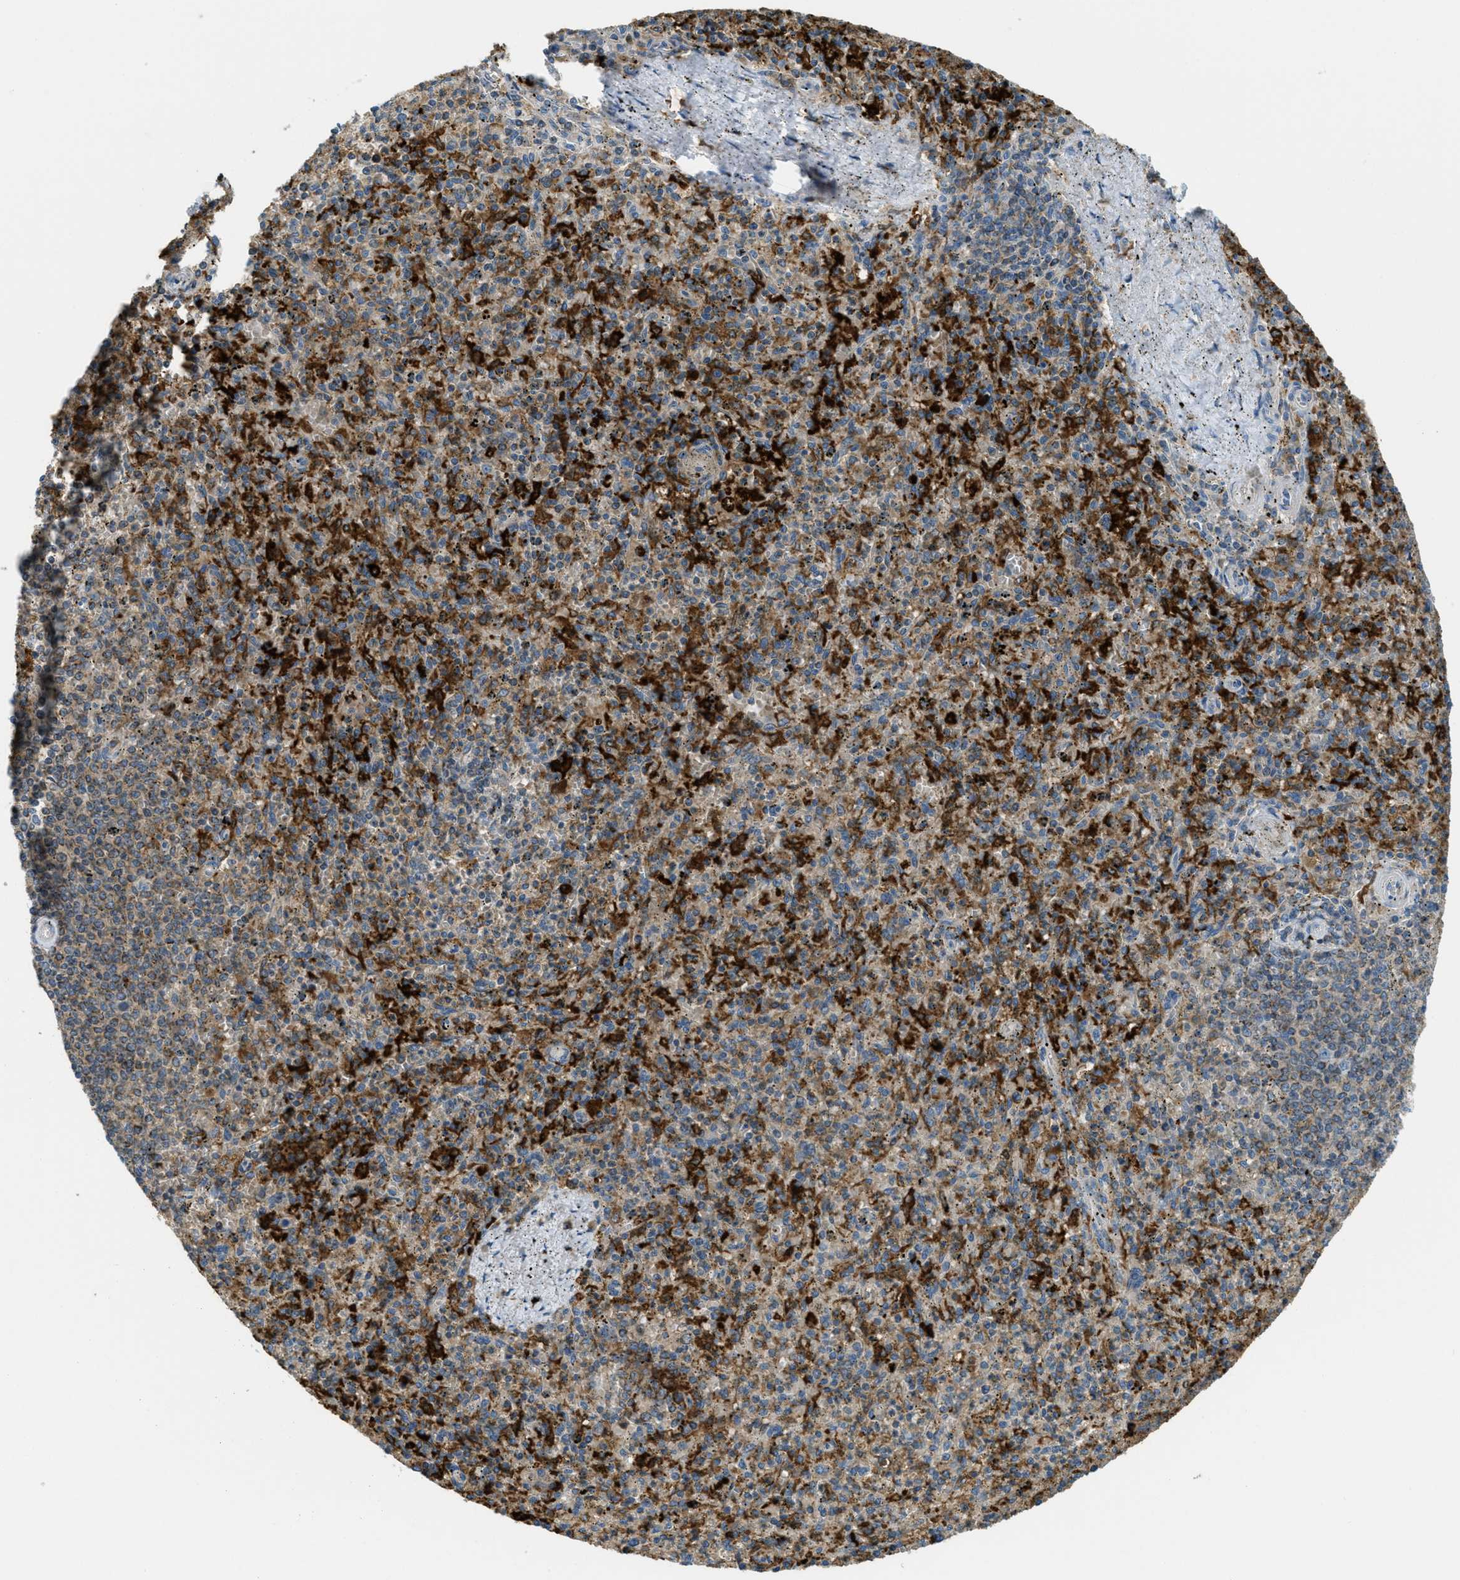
{"staining": {"intensity": "strong", "quantity": "25%-75%", "location": "cytoplasmic/membranous"}, "tissue": "spleen", "cell_type": "Cells in red pulp", "image_type": "normal", "snomed": [{"axis": "morphology", "description": "Normal tissue, NOS"}, {"axis": "topography", "description": "Spleen"}], "caption": "Spleen stained with a brown dye displays strong cytoplasmic/membranous positive expression in about 25%-75% of cells in red pulp.", "gene": "RFFL", "patient": {"sex": "male", "age": 72}}